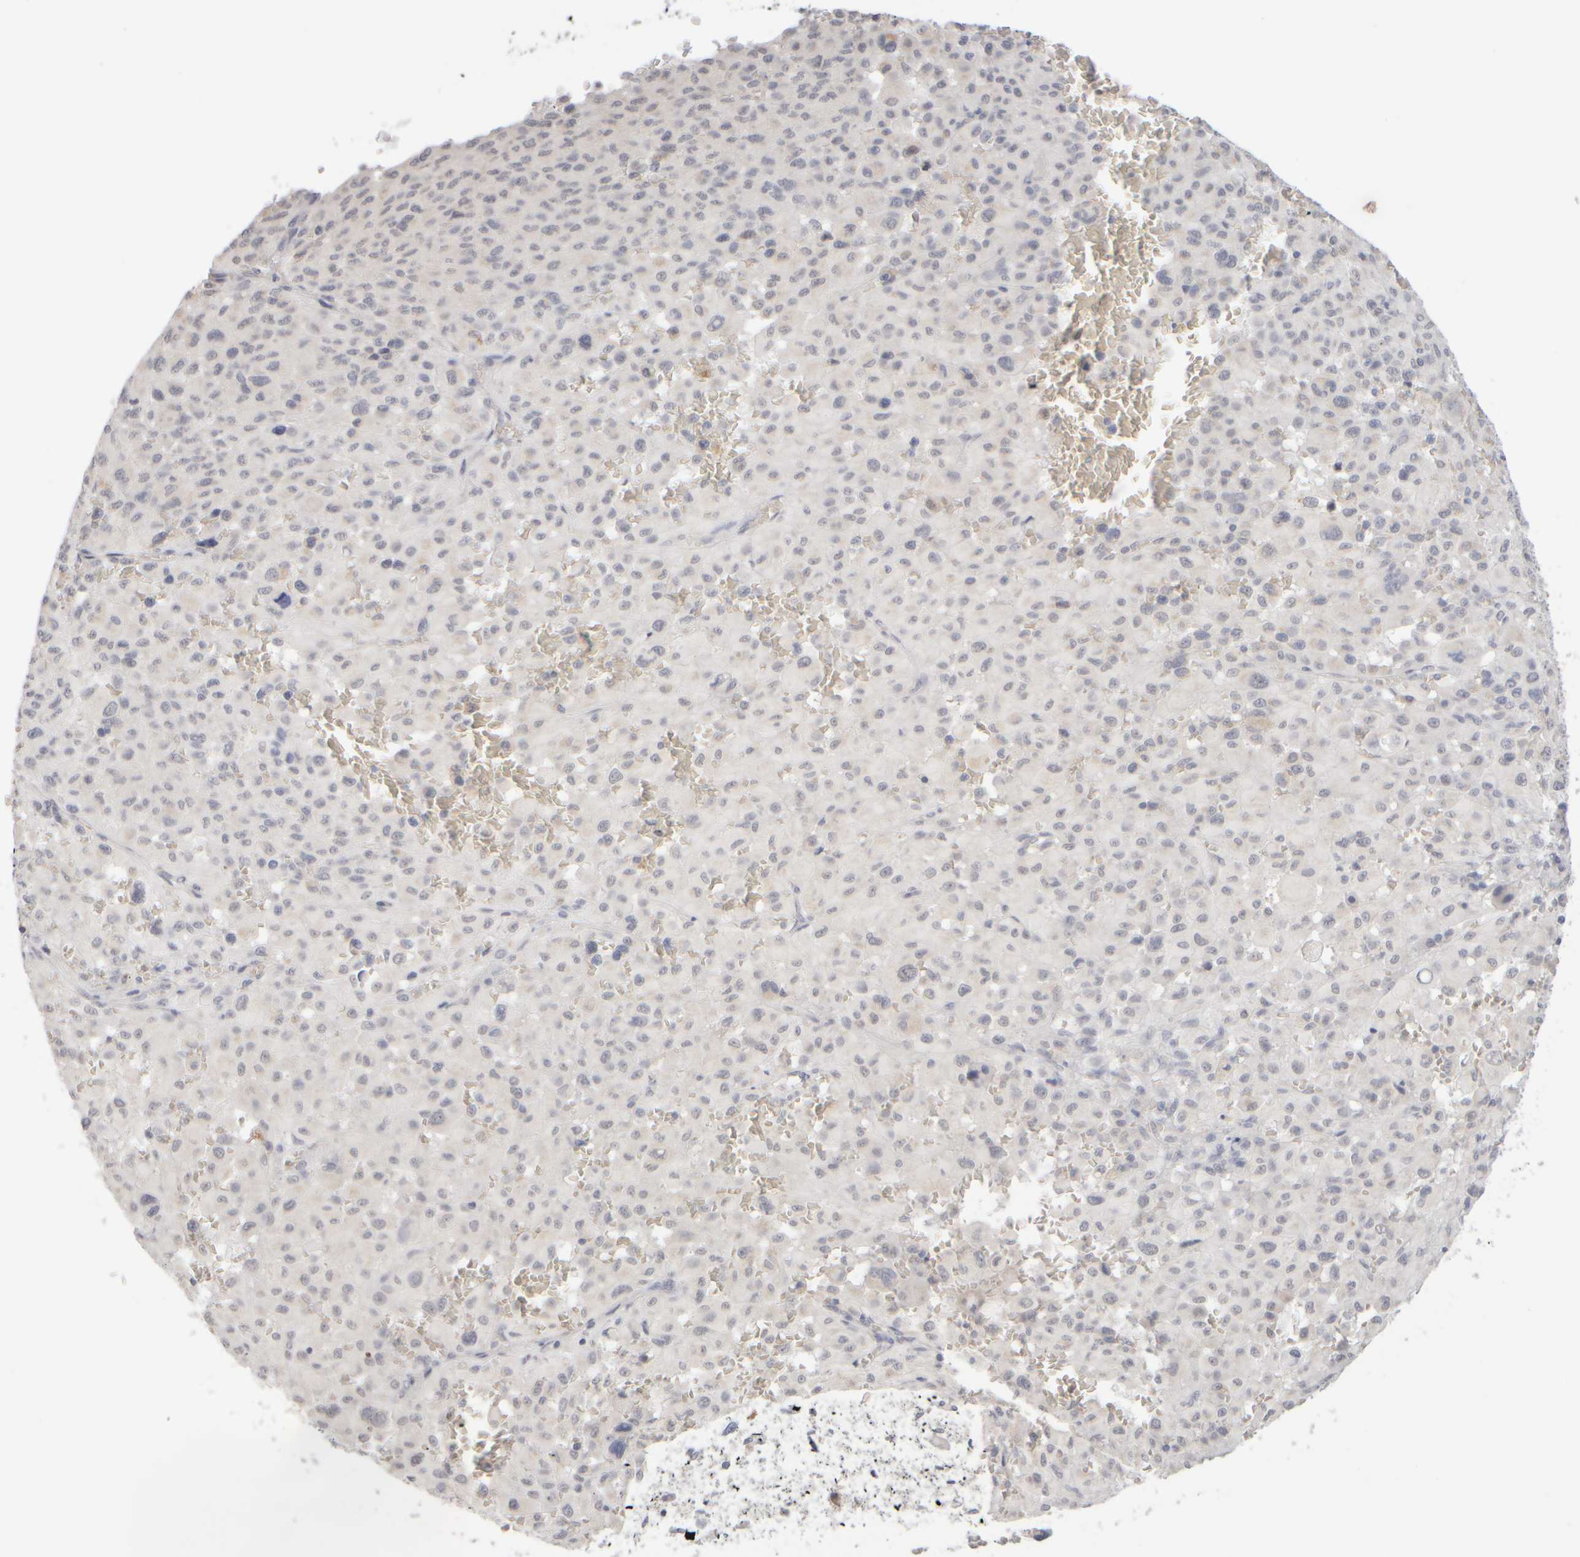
{"staining": {"intensity": "negative", "quantity": "none", "location": "none"}, "tissue": "melanoma", "cell_type": "Tumor cells", "image_type": "cancer", "snomed": [{"axis": "morphology", "description": "Malignant melanoma, Metastatic site"}, {"axis": "topography", "description": "Skin"}], "caption": "This is an IHC image of human melanoma. There is no expression in tumor cells.", "gene": "ZNF112", "patient": {"sex": "female", "age": 74}}